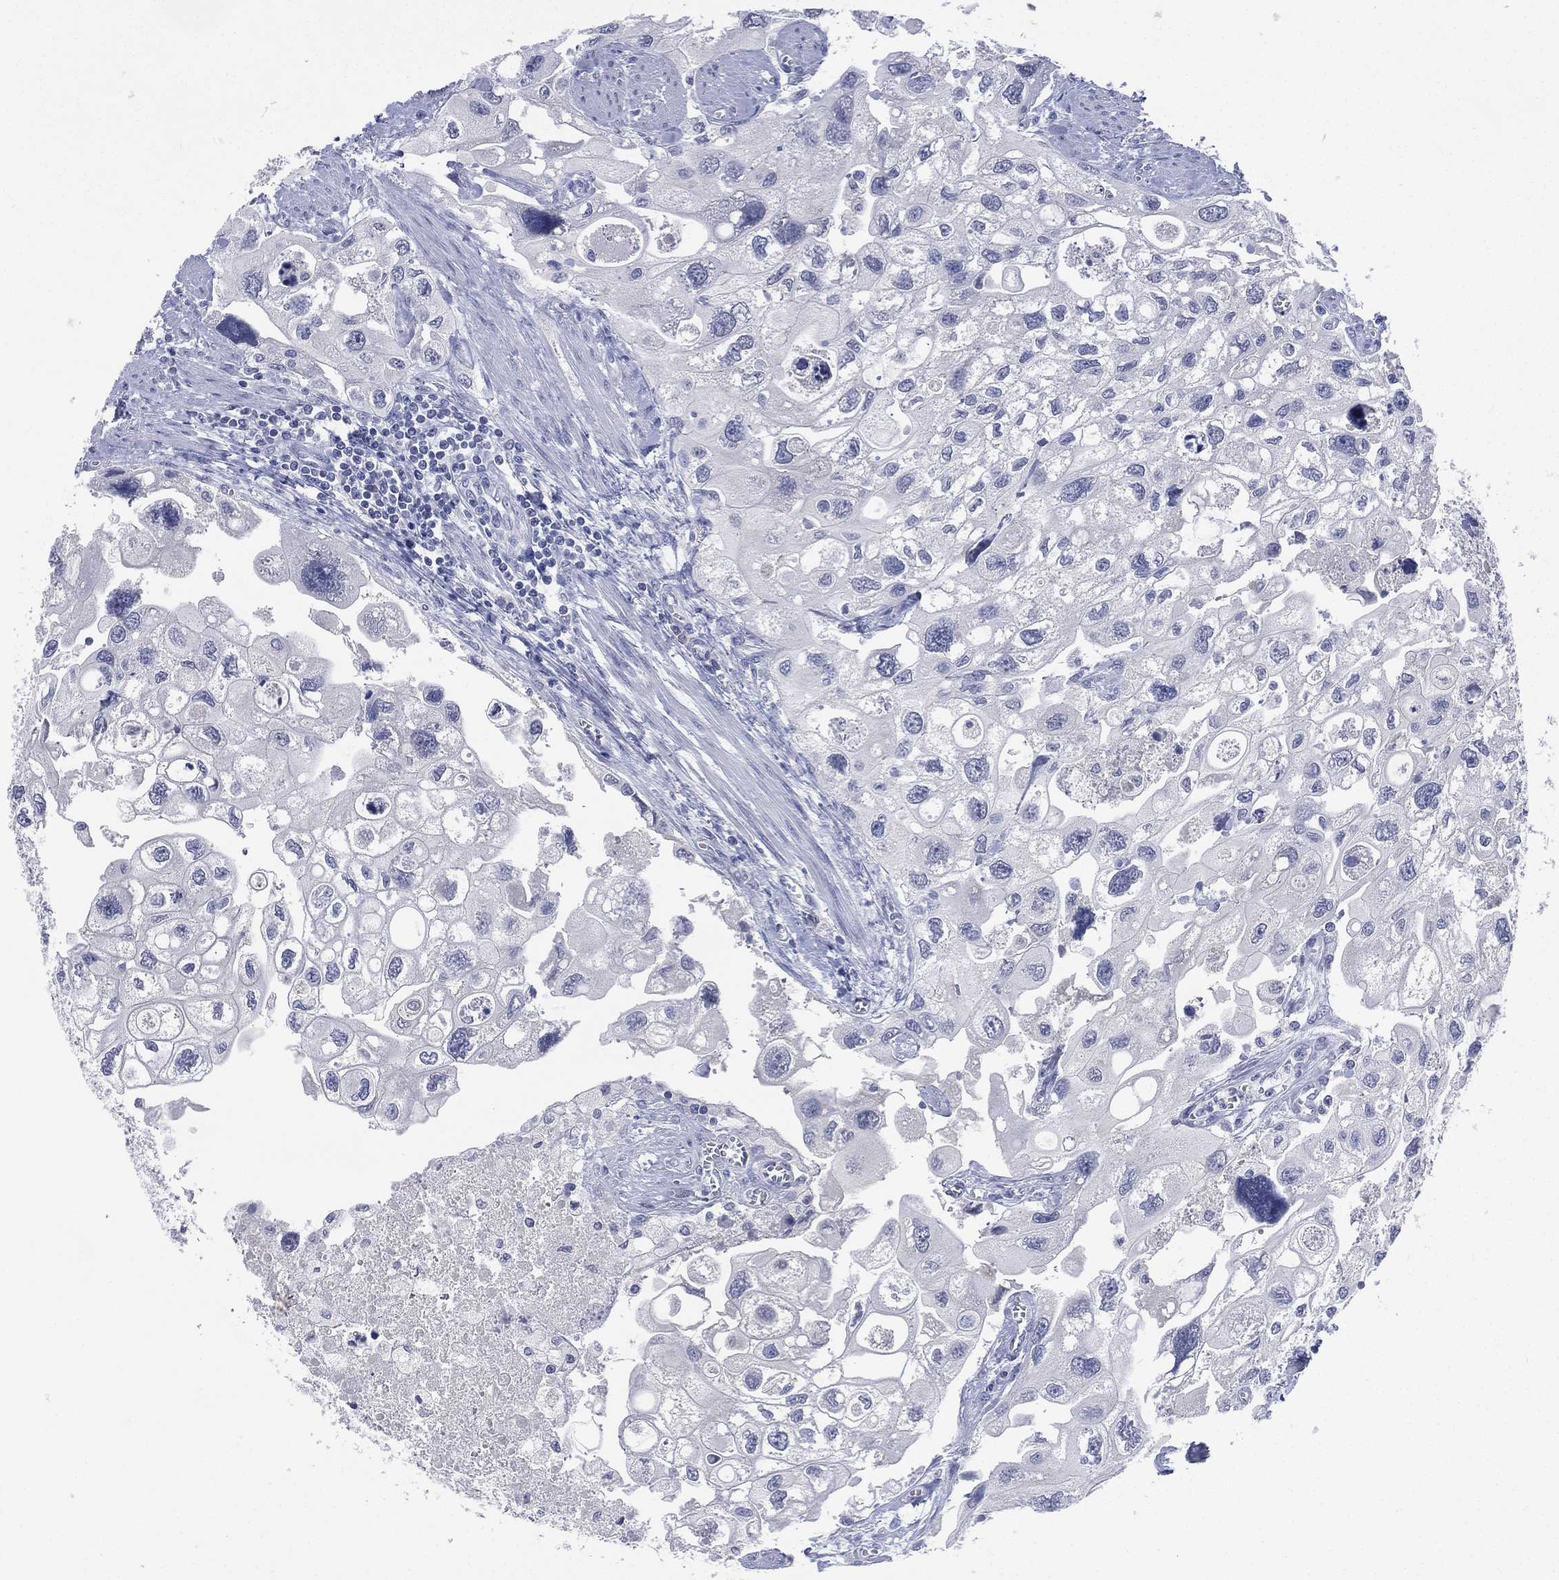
{"staining": {"intensity": "negative", "quantity": "none", "location": "none"}, "tissue": "urothelial cancer", "cell_type": "Tumor cells", "image_type": "cancer", "snomed": [{"axis": "morphology", "description": "Urothelial carcinoma, High grade"}, {"axis": "topography", "description": "Urinary bladder"}], "caption": "The immunohistochemistry histopathology image has no significant staining in tumor cells of urothelial cancer tissue.", "gene": "KRT35", "patient": {"sex": "male", "age": 59}}